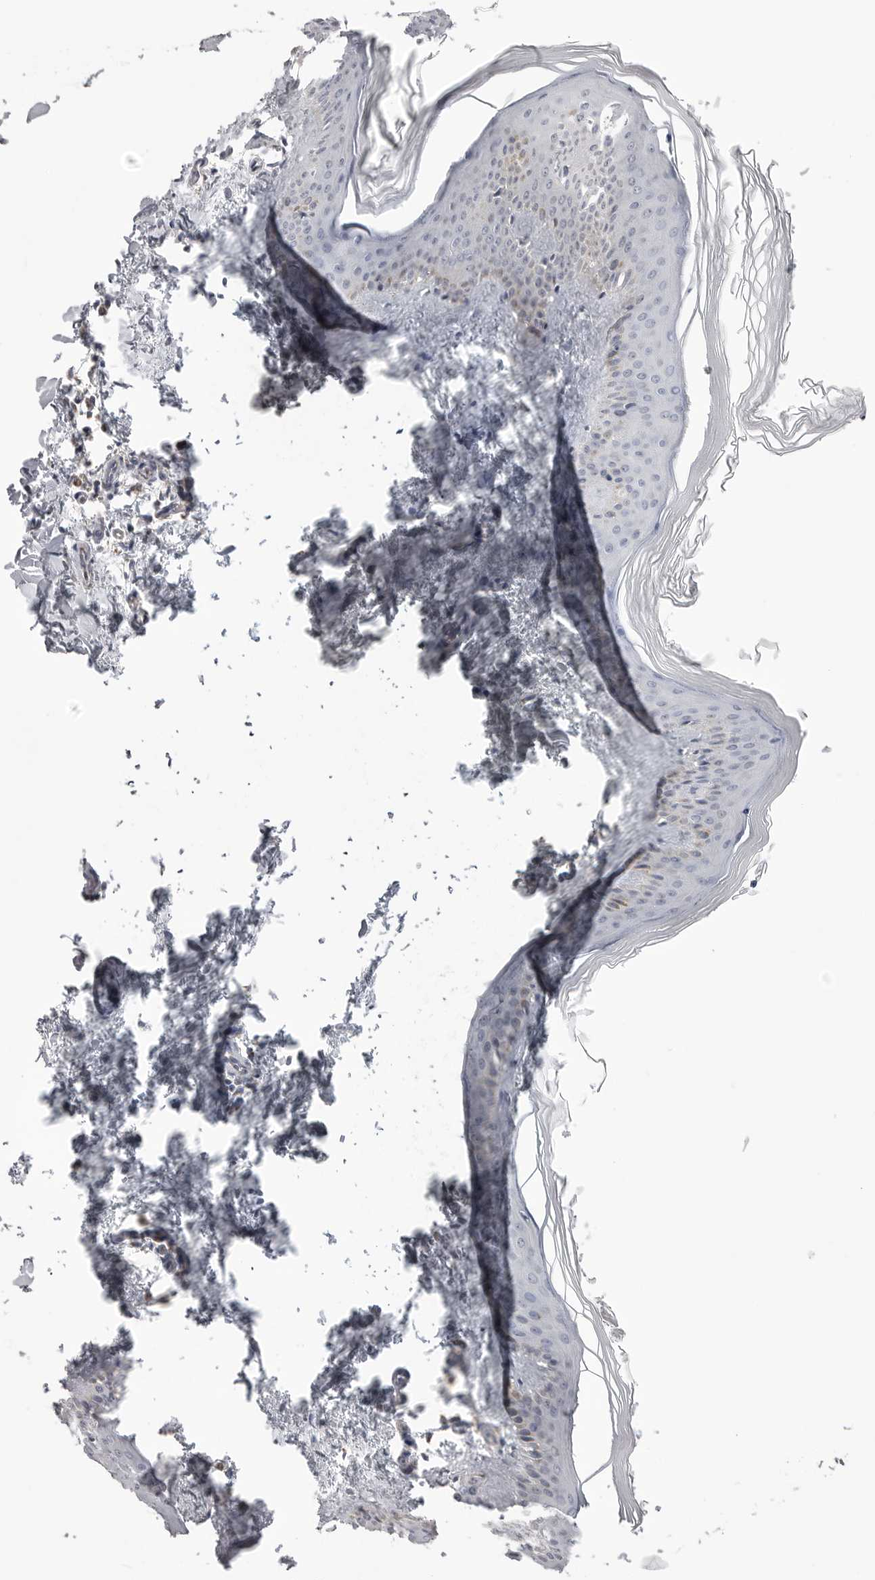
{"staining": {"intensity": "negative", "quantity": "none", "location": "none"}, "tissue": "skin", "cell_type": "Fibroblasts", "image_type": "normal", "snomed": [{"axis": "morphology", "description": "Normal tissue, NOS"}, {"axis": "topography", "description": "Skin"}], "caption": "A photomicrograph of skin stained for a protein demonstrates no brown staining in fibroblasts. (DAB (3,3'-diaminobenzidine) immunohistochemistry (IHC), high magnification).", "gene": "TUFM", "patient": {"sex": "female", "age": 27}}